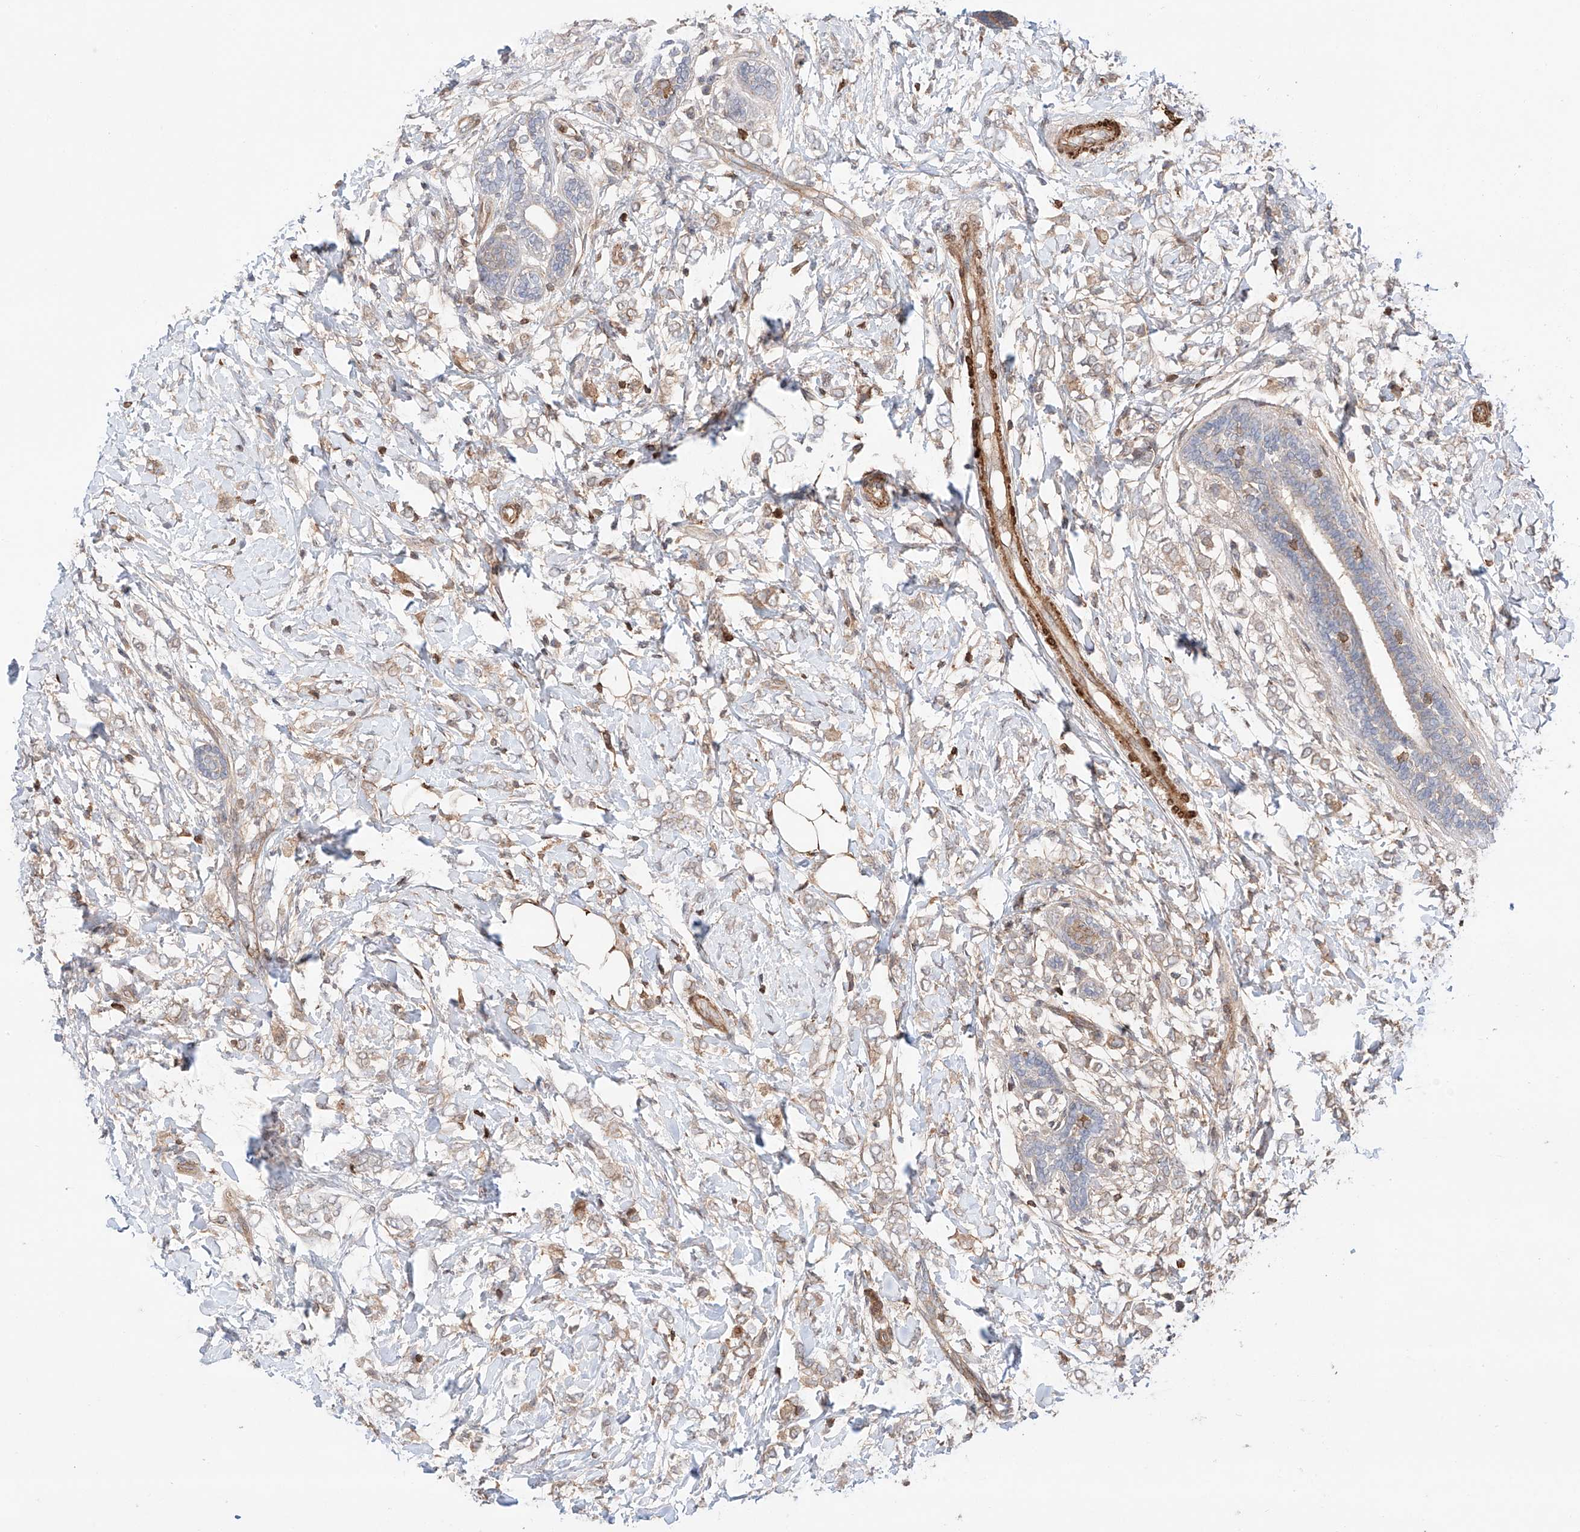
{"staining": {"intensity": "weak", "quantity": "25%-75%", "location": "cytoplasmic/membranous"}, "tissue": "breast cancer", "cell_type": "Tumor cells", "image_type": "cancer", "snomed": [{"axis": "morphology", "description": "Normal tissue, NOS"}, {"axis": "morphology", "description": "Lobular carcinoma"}, {"axis": "topography", "description": "Breast"}], "caption": "This is an image of IHC staining of lobular carcinoma (breast), which shows weak staining in the cytoplasmic/membranous of tumor cells.", "gene": "IGSF22", "patient": {"sex": "female", "age": 47}}